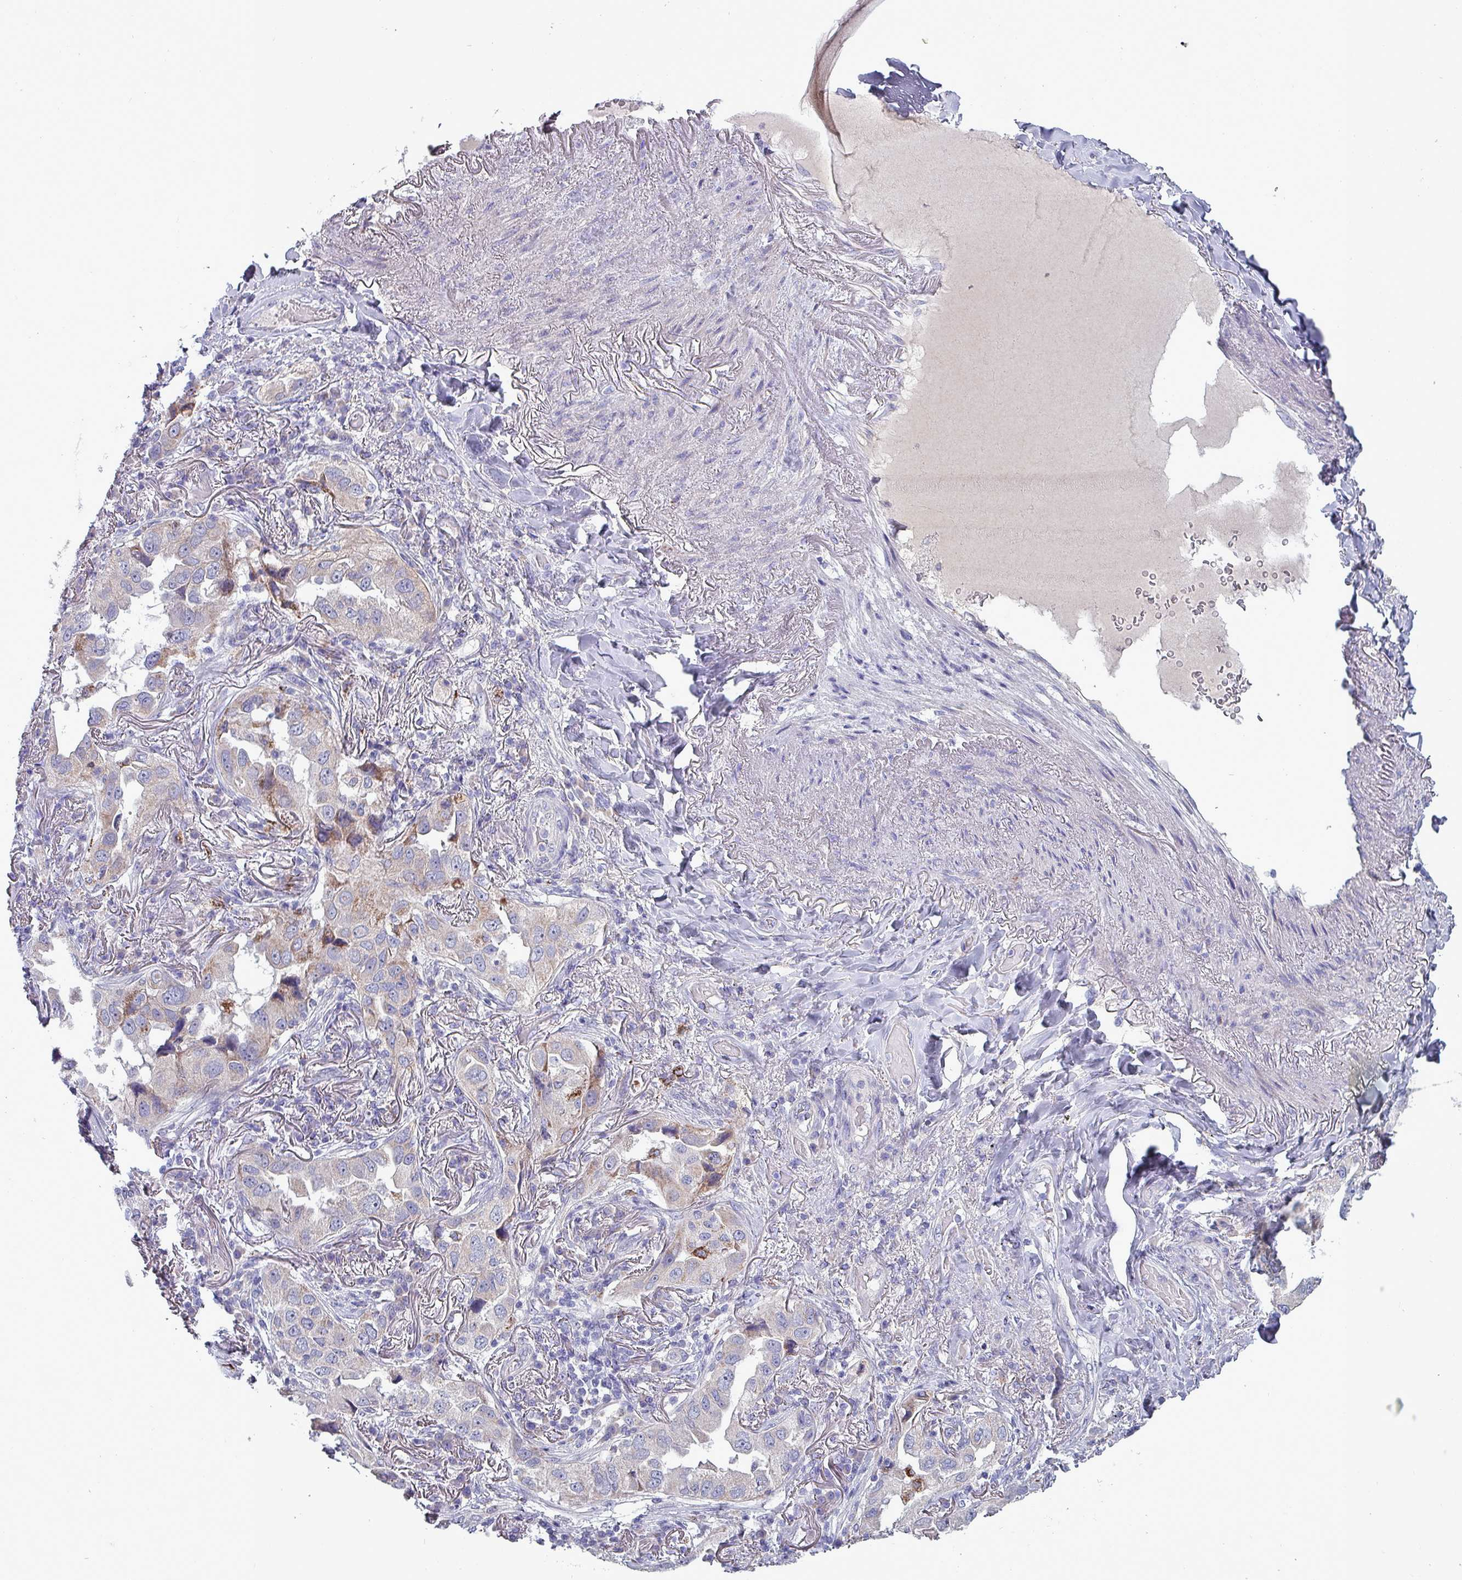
{"staining": {"intensity": "weak", "quantity": "<25%", "location": "cytoplasmic/membranous"}, "tissue": "lung cancer", "cell_type": "Tumor cells", "image_type": "cancer", "snomed": [{"axis": "morphology", "description": "Adenocarcinoma, NOS"}, {"axis": "topography", "description": "Lung"}], "caption": "Human adenocarcinoma (lung) stained for a protein using immunohistochemistry demonstrates no positivity in tumor cells.", "gene": "HSD3B7", "patient": {"sex": "female", "age": 69}}